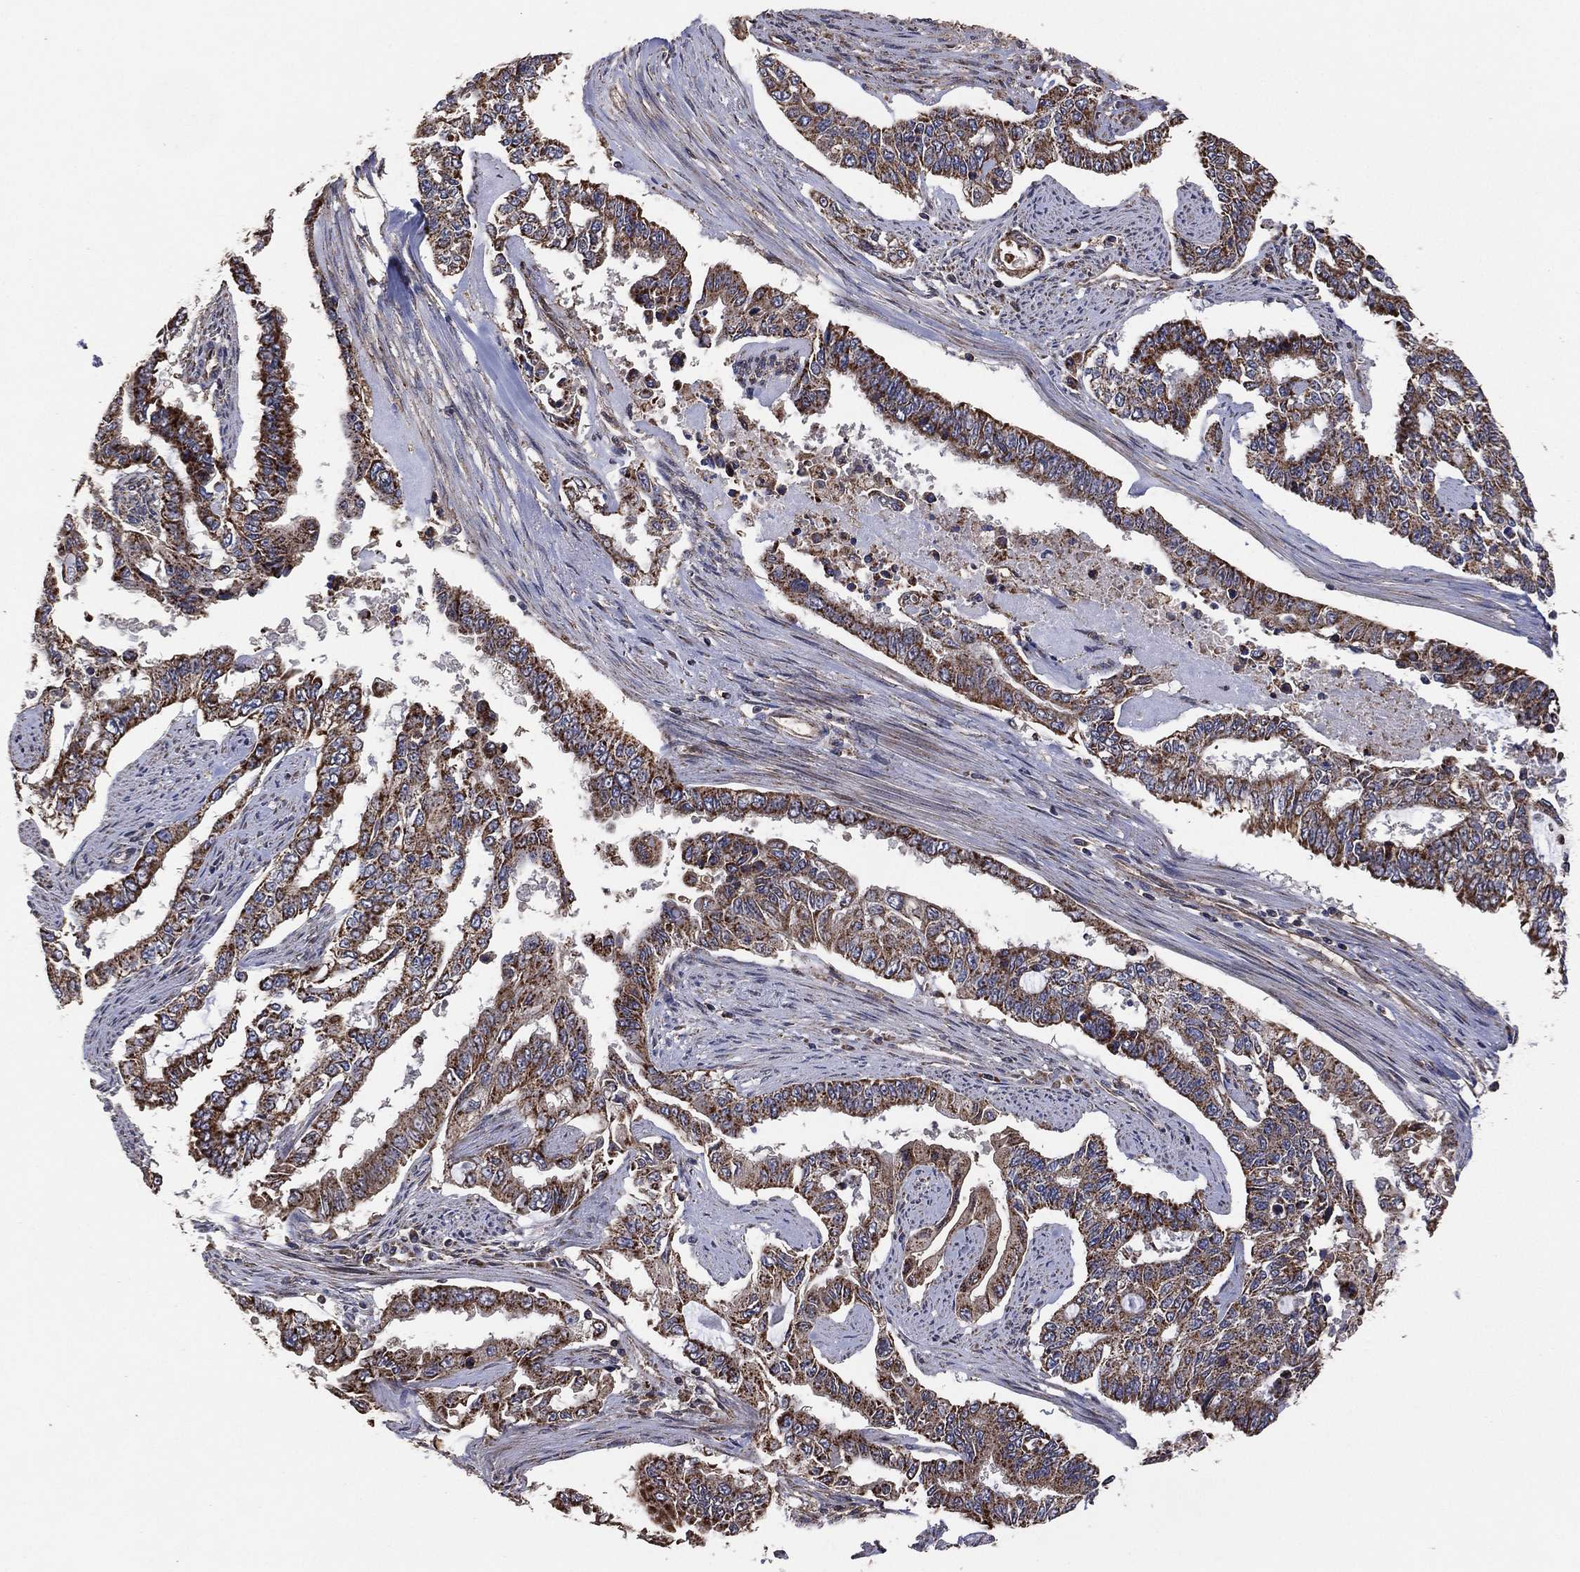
{"staining": {"intensity": "strong", "quantity": "<25%", "location": "cytoplasmic/membranous"}, "tissue": "endometrial cancer", "cell_type": "Tumor cells", "image_type": "cancer", "snomed": [{"axis": "morphology", "description": "Adenocarcinoma, NOS"}, {"axis": "topography", "description": "Uterus"}], "caption": "Endometrial cancer was stained to show a protein in brown. There is medium levels of strong cytoplasmic/membranous expression in approximately <25% of tumor cells.", "gene": "LIMD1", "patient": {"sex": "female", "age": 59}}